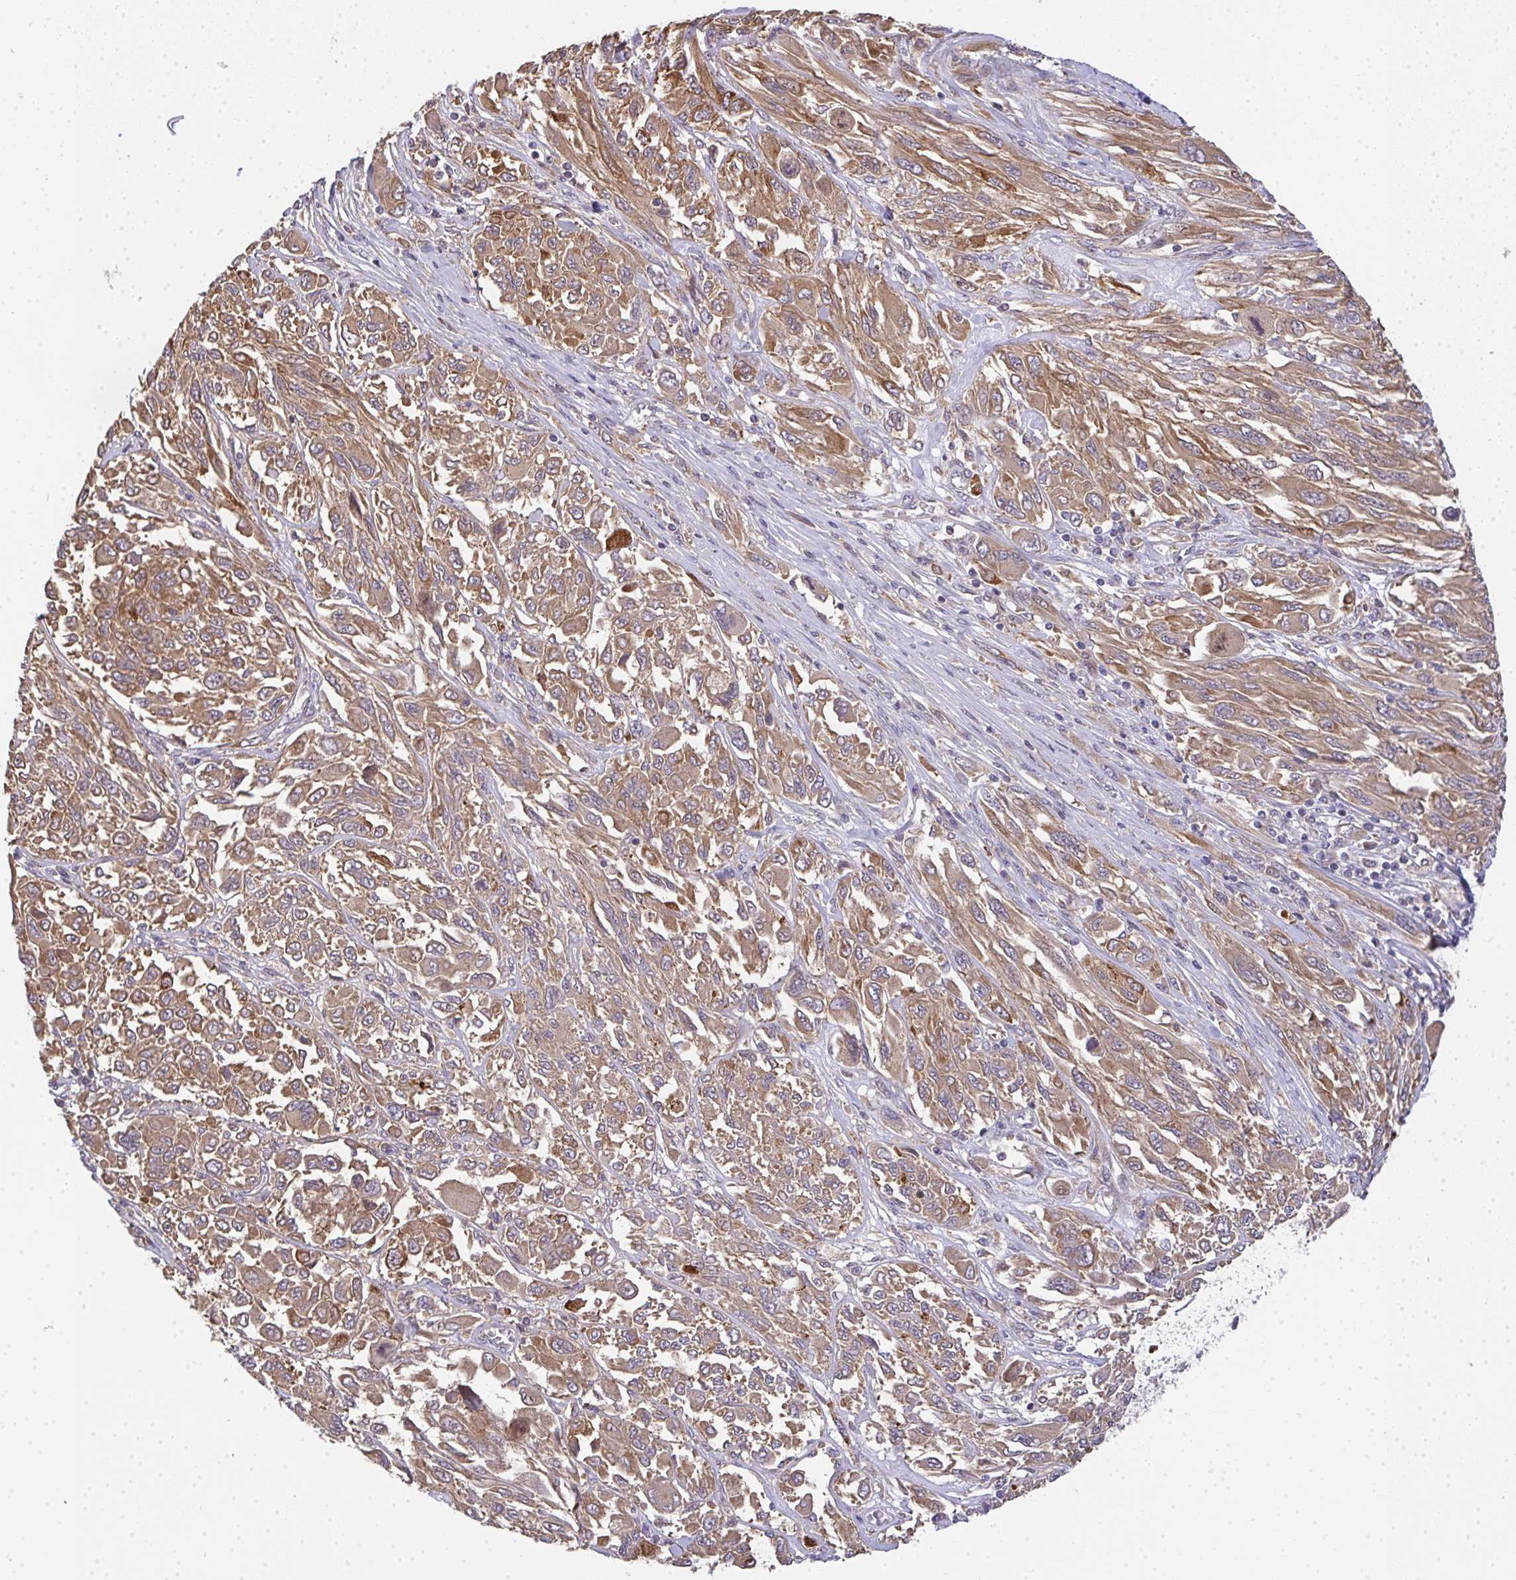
{"staining": {"intensity": "moderate", "quantity": ">75%", "location": "cytoplasmic/membranous"}, "tissue": "melanoma", "cell_type": "Tumor cells", "image_type": "cancer", "snomed": [{"axis": "morphology", "description": "Malignant melanoma, NOS"}, {"axis": "topography", "description": "Skin"}], "caption": "Tumor cells show moderate cytoplasmic/membranous positivity in approximately >75% of cells in malignant melanoma. The staining was performed using DAB, with brown indicating positive protein expression. Nuclei are stained blue with hematoxylin.", "gene": "EEF1AKMT1", "patient": {"sex": "female", "age": 91}}